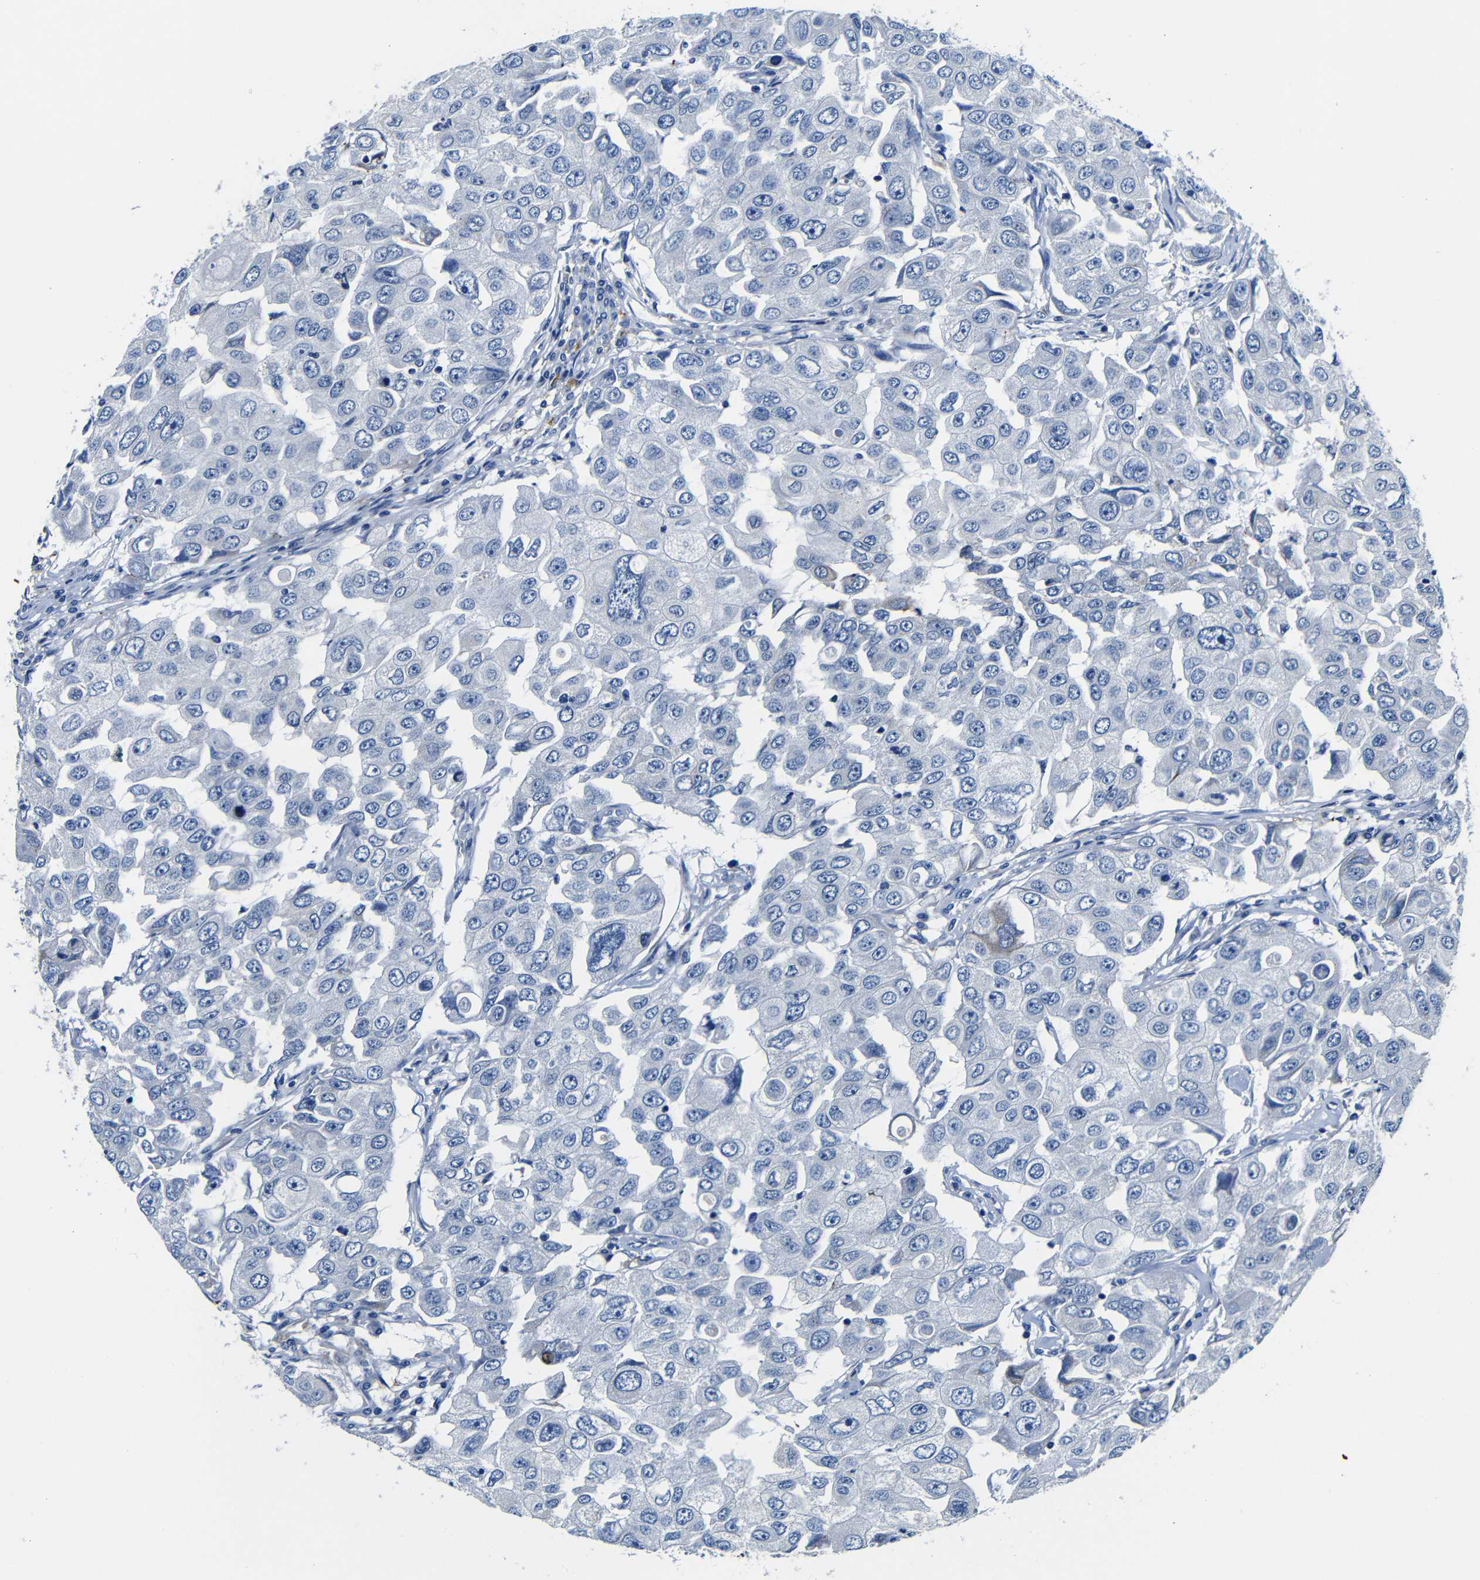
{"staining": {"intensity": "negative", "quantity": "none", "location": "none"}, "tissue": "breast cancer", "cell_type": "Tumor cells", "image_type": "cancer", "snomed": [{"axis": "morphology", "description": "Duct carcinoma"}, {"axis": "topography", "description": "Breast"}], "caption": "An immunohistochemistry image of breast cancer (invasive ductal carcinoma) is shown. There is no staining in tumor cells of breast cancer (invasive ductal carcinoma).", "gene": "TNFAIP1", "patient": {"sex": "female", "age": 27}}